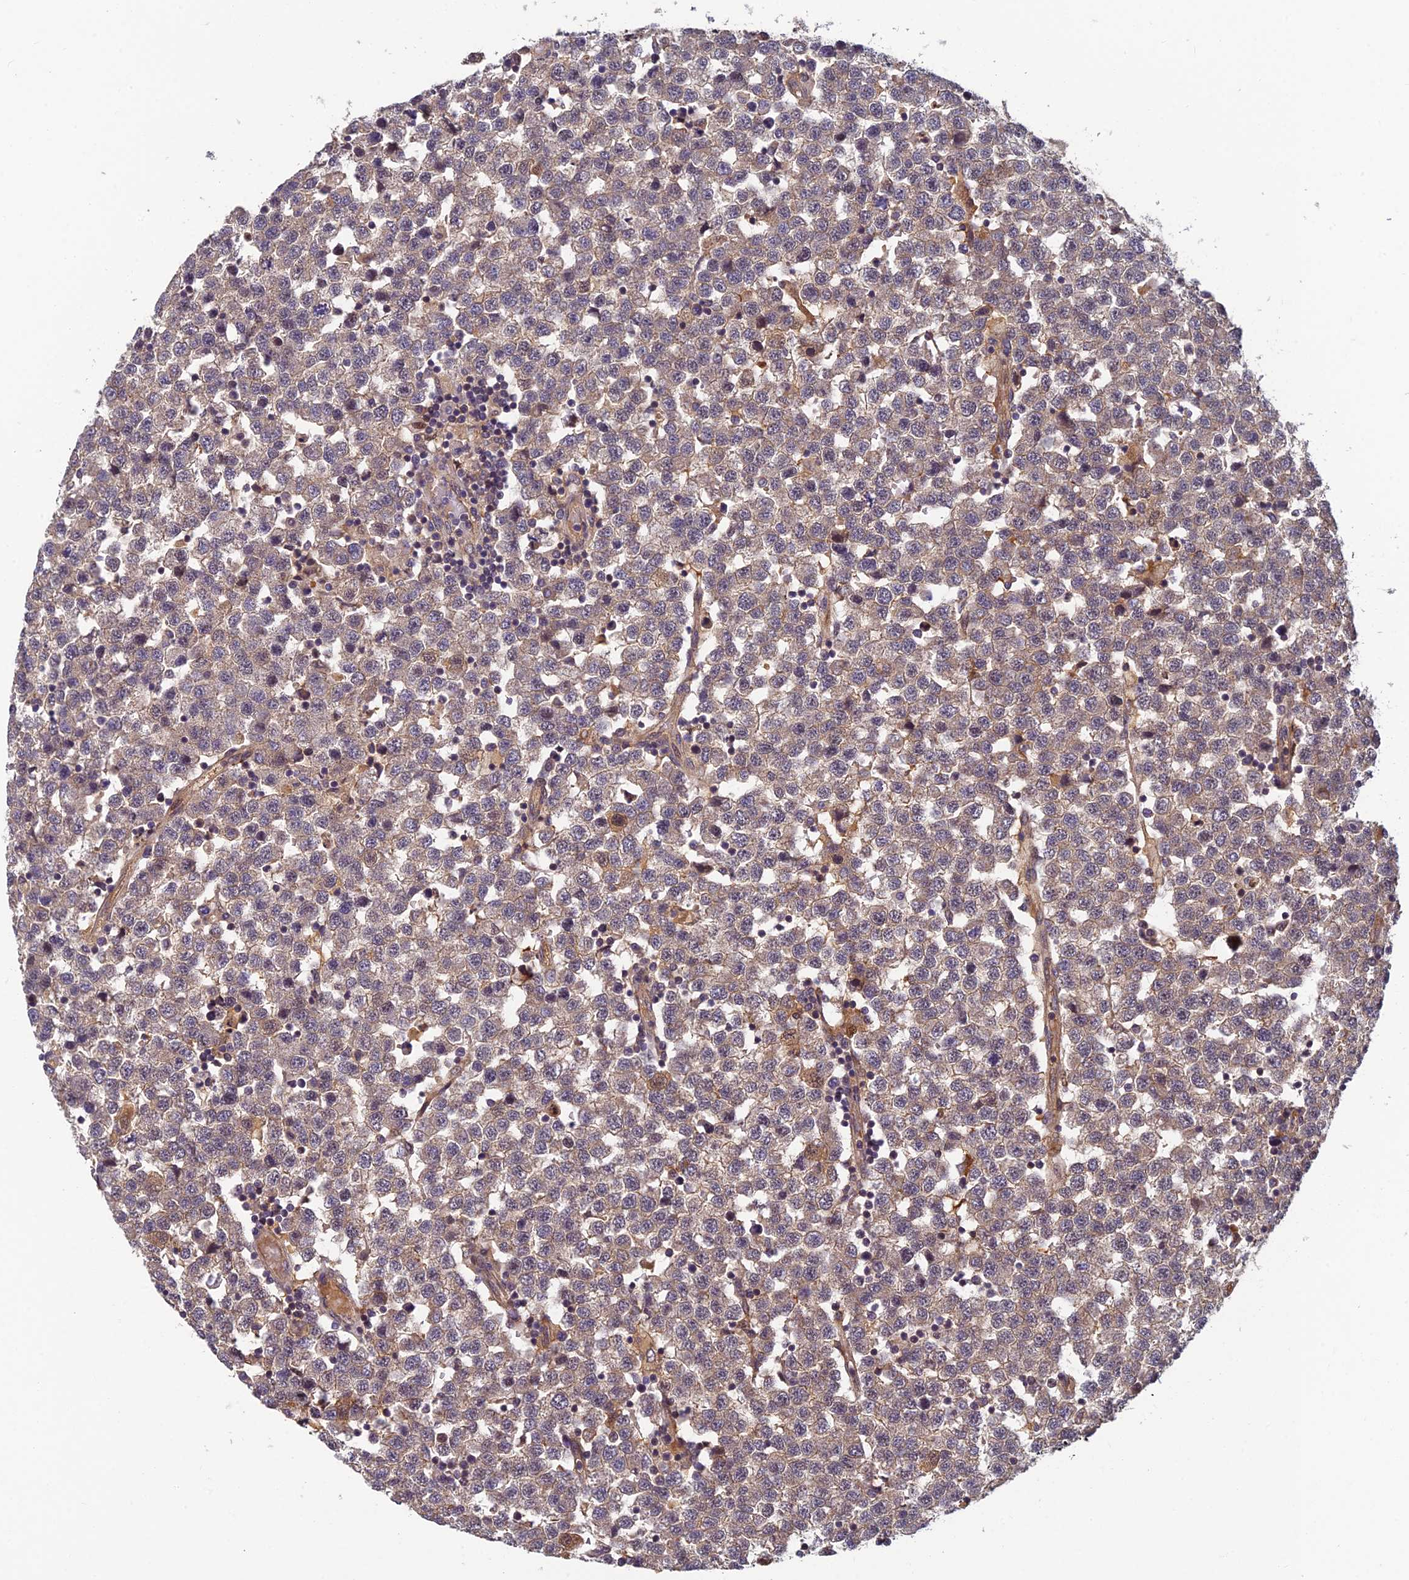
{"staining": {"intensity": "weak", "quantity": "<25%", "location": "cytoplasmic/membranous"}, "tissue": "testis cancer", "cell_type": "Tumor cells", "image_type": "cancer", "snomed": [{"axis": "morphology", "description": "Seminoma, NOS"}, {"axis": "topography", "description": "Testis"}], "caption": "Image shows no protein expression in tumor cells of seminoma (testis) tissue.", "gene": "PIKFYVE", "patient": {"sex": "male", "age": 34}}